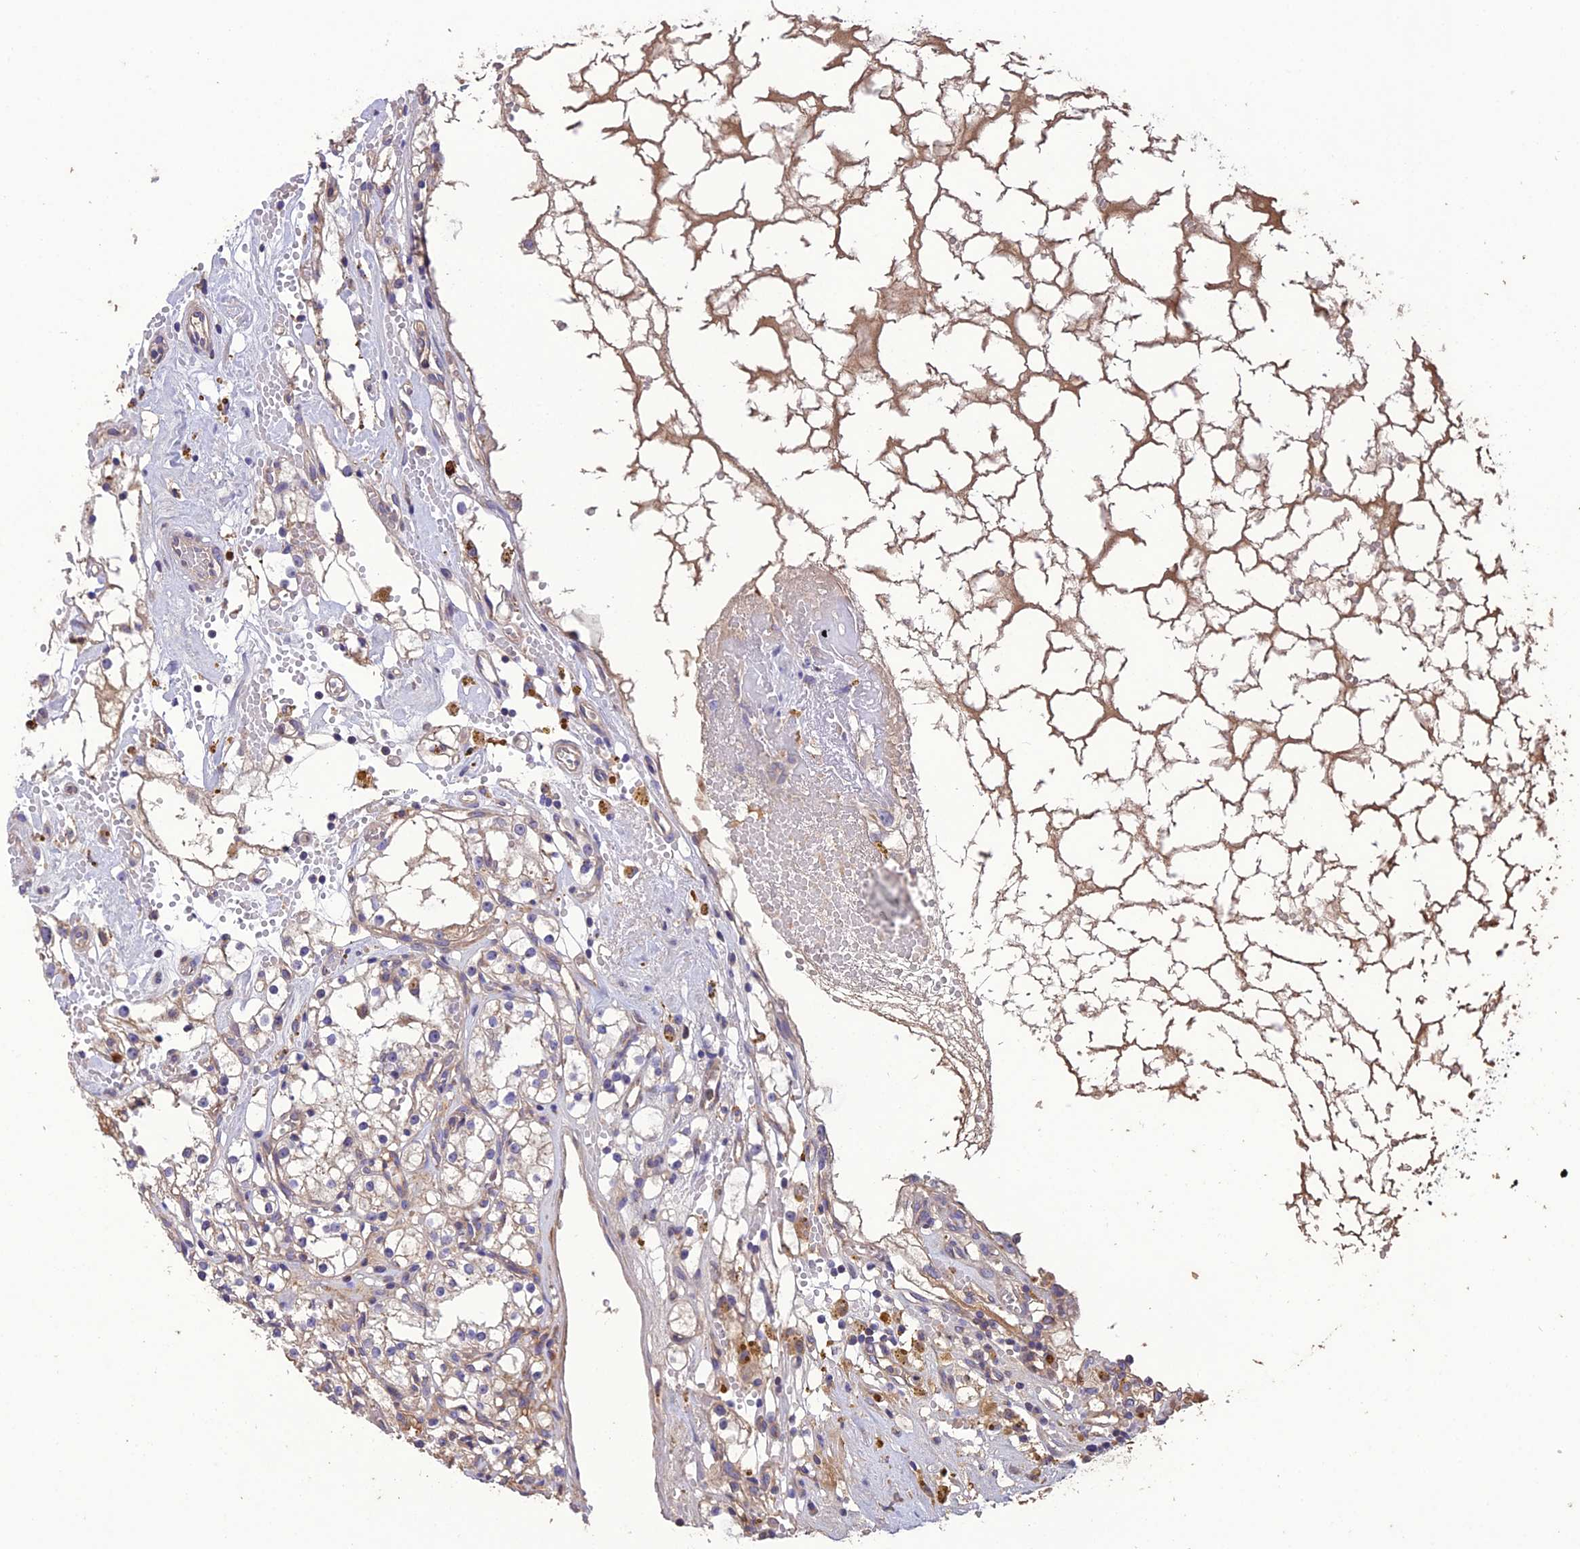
{"staining": {"intensity": "weak", "quantity": "<25%", "location": "cytoplasmic/membranous"}, "tissue": "renal cancer", "cell_type": "Tumor cells", "image_type": "cancer", "snomed": [{"axis": "morphology", "description": "Adenocarcinoma, NOS"}, {"axis": "topography", "description": "Kidney"}], "caption": "High magnification brightfield microscopy of renal cancer (adenocarcinoma) stained with DAB (3,3'-diaminobenzidine) (brown) and counterstained with hematoxylin (blue): tumor cells show no significant positivity.", "gene": "MIOS", "patient": {"sex": "male", "age": 56}}